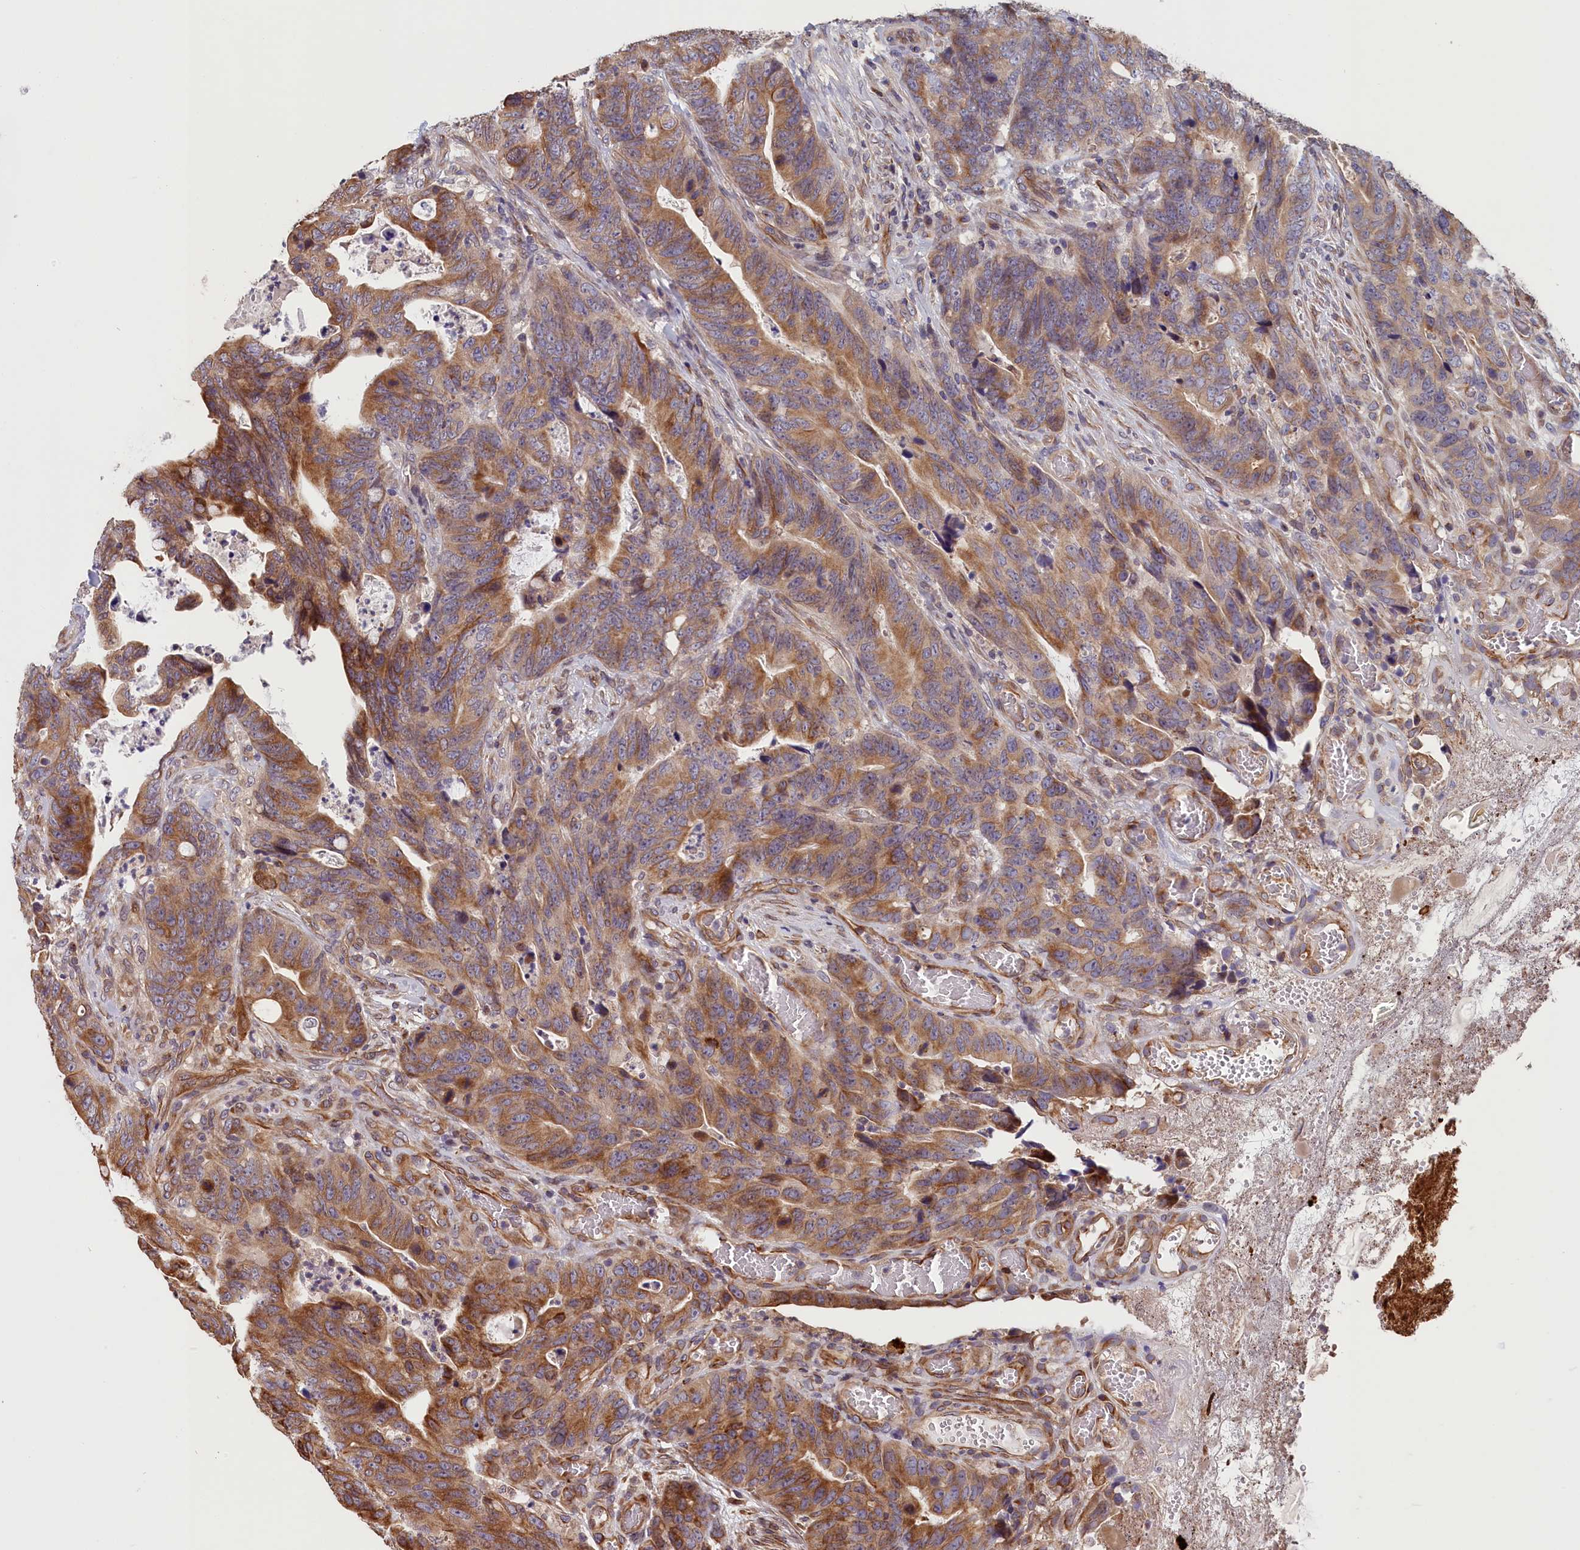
{"staining": {"intensity": "moderate", "quantity": ">75%", "location": "cytoplasmic/membranous"}, "tissue": "colorectal cancer", "cell_type": "Tumor cells", "image_type": "cancer", "snomed": [{"axis": "morphology", "description": "Adenocarcinoma, NOS"}, {"axis": "topography", "description": "Colon"}], "caption": "There is medium levels of moderate cytoplasmic/membranous expression in tumor cells of colorectal cancer, as demonstrated by immunohistochemical staining (brown color).", "gene": "TMEM116", "patient": {"sex": "female", "age": 82}}